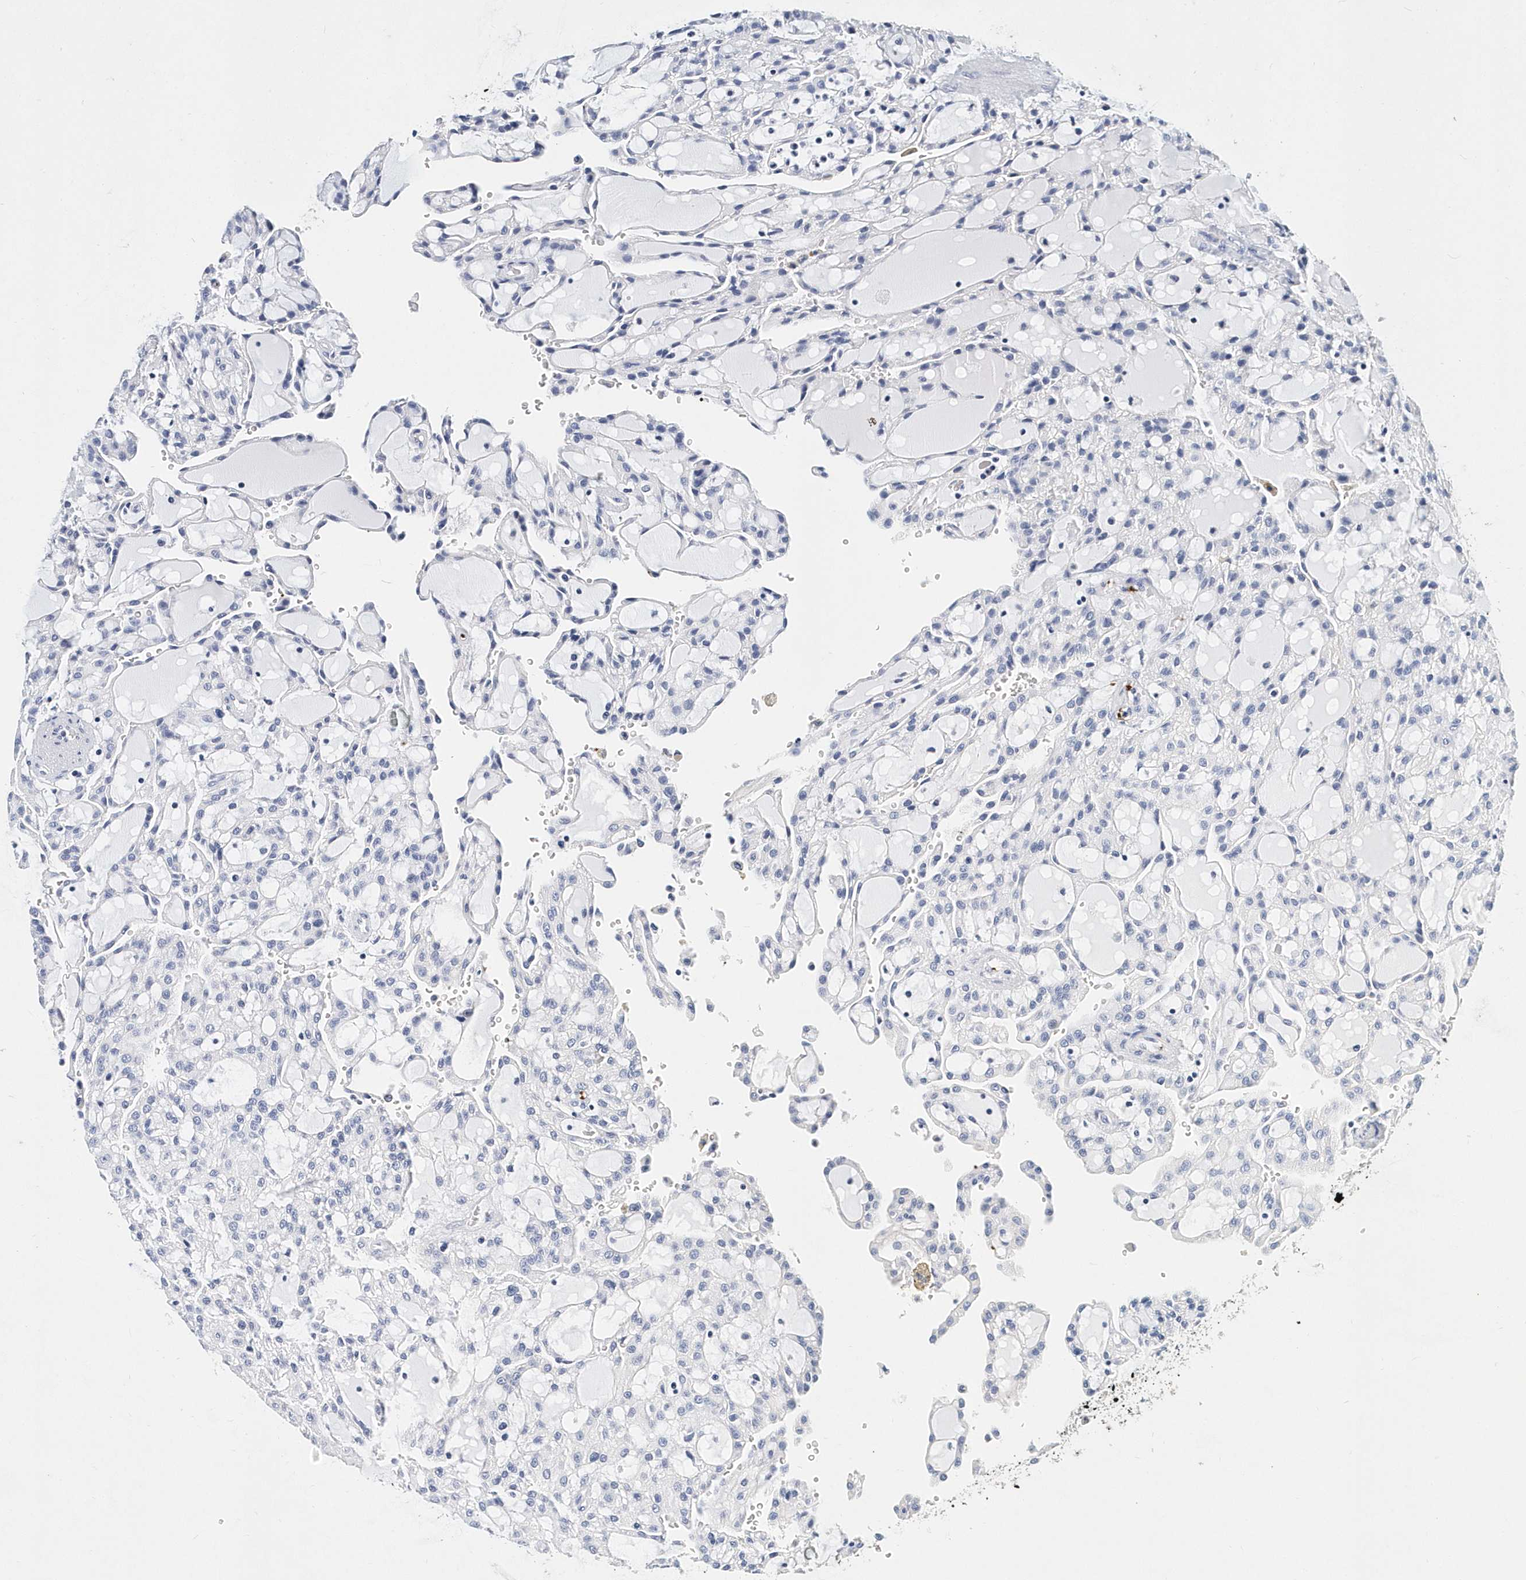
{"staining": {"intensity": "negative", "quantity": "none", "location": "none"}, "tissue": "renal cancer", "cell_type": "Tumor cells", "image_type": "cancer", "snomed": [{"axis": "morphology", "description": "Adenocarcinoma, NOS"}, {"axis": "topography", "description": "Kidney"}], "caption": "High magnification brightfield microscopy of adenocarcinoma (renal) stained with DAB (3,3'-diaminobenzidine) (brown) and counterstained with hematoxylin (blue): tumor cells show no significant positivity.", "gene": "ITGA2B", "patient": {"sex": "male", "age": 63}}